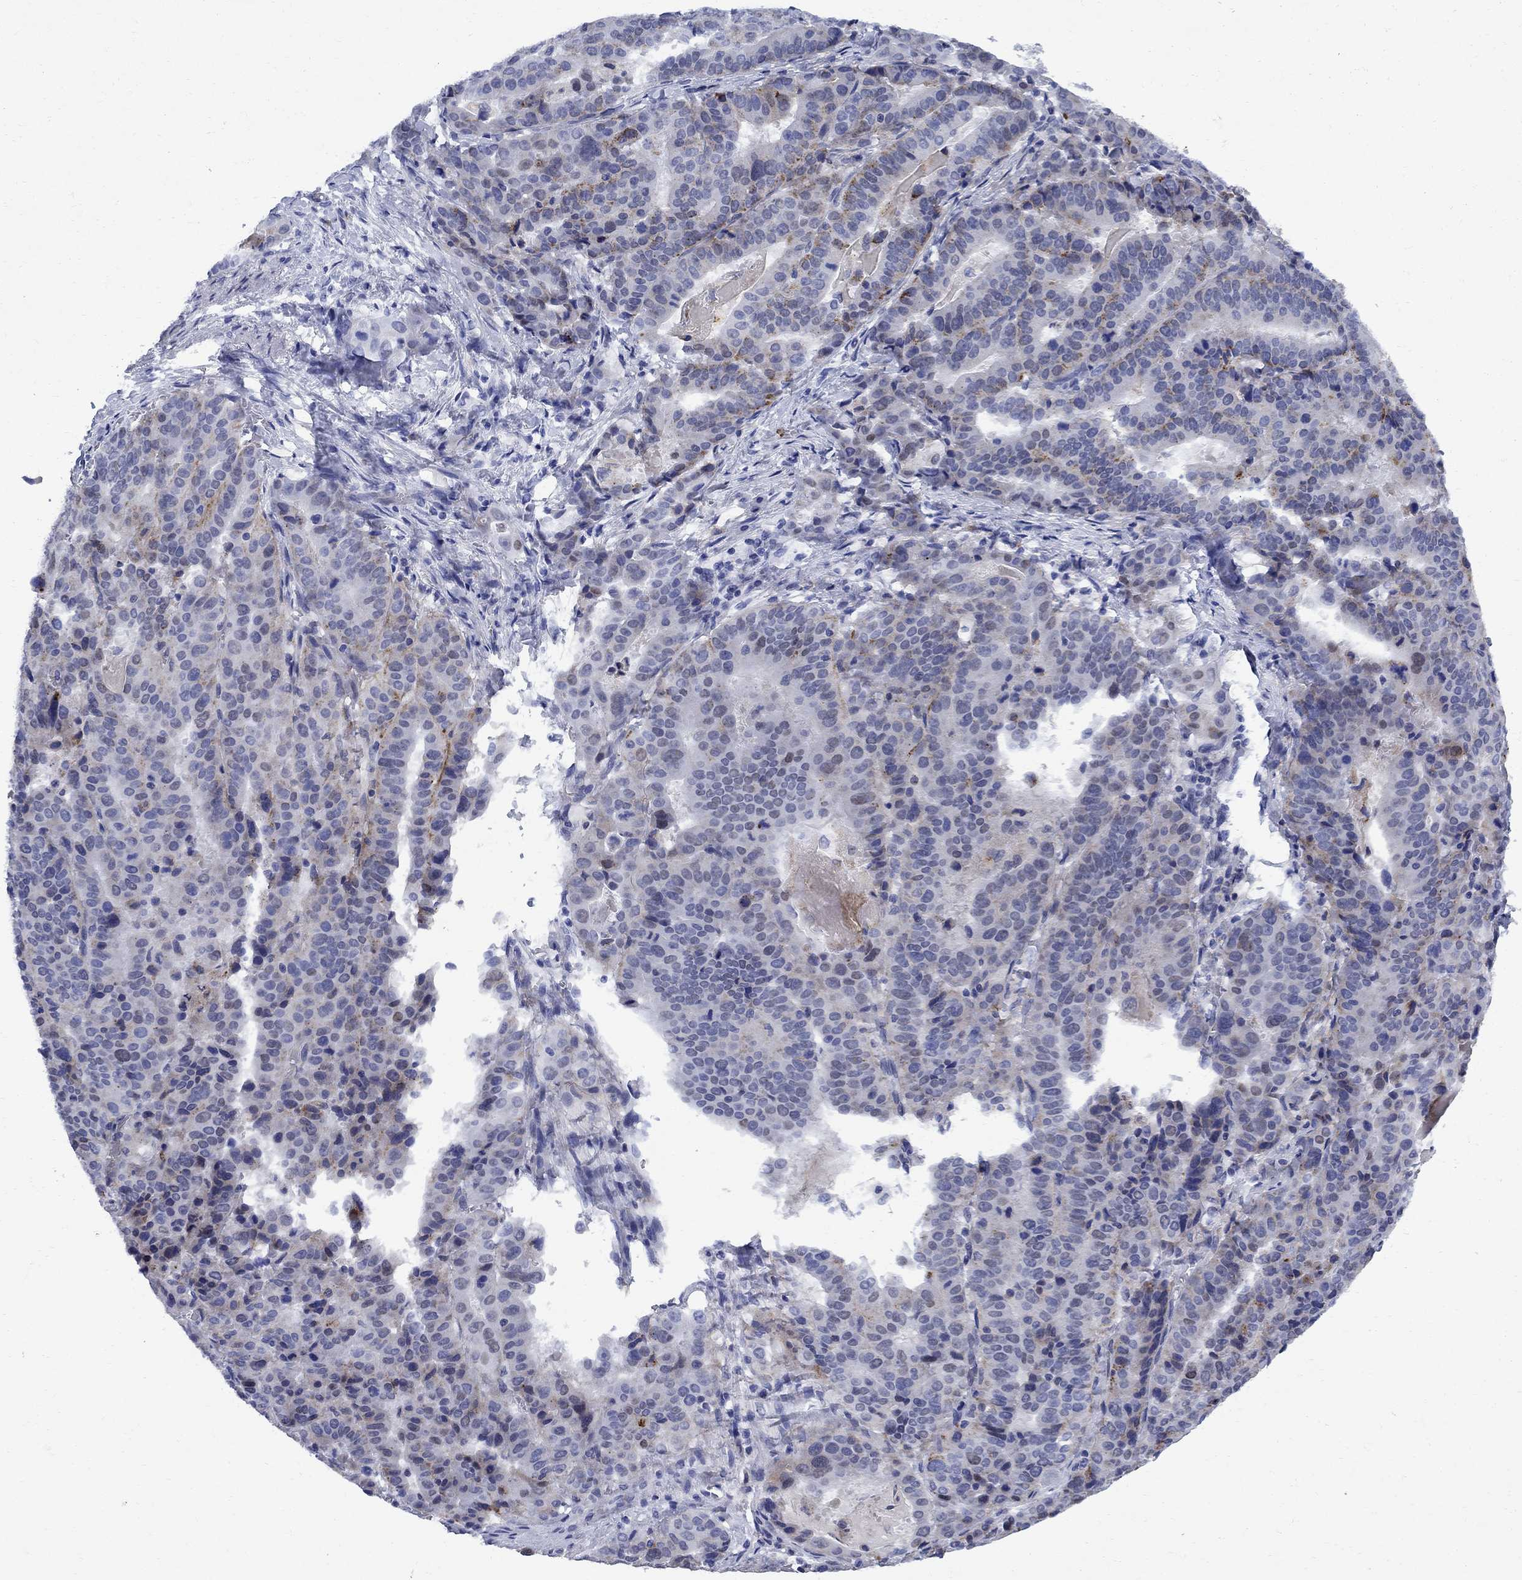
{"staining": {"intensity": "moderate", "quantity": "<25%", "location": "cytoplasmic/membranous"}, "tissue": "stomach cancer", "cell_type": "Tumor cells", "image_type": "cancer", "snomed": [{"axis": "morphology", "description": "Adenocarcinoma, NOS"}, {"axis": "topography", "description": "Stomach"}], "caption": "Brown immunohistochemical staining in adenocarcinoma (stomach) exhibits moderate cytoplasmic/membranous expression in about <25% of tumor cells.", "gene": "STAB2", "patient": {"sex": "male", "age": 48}}